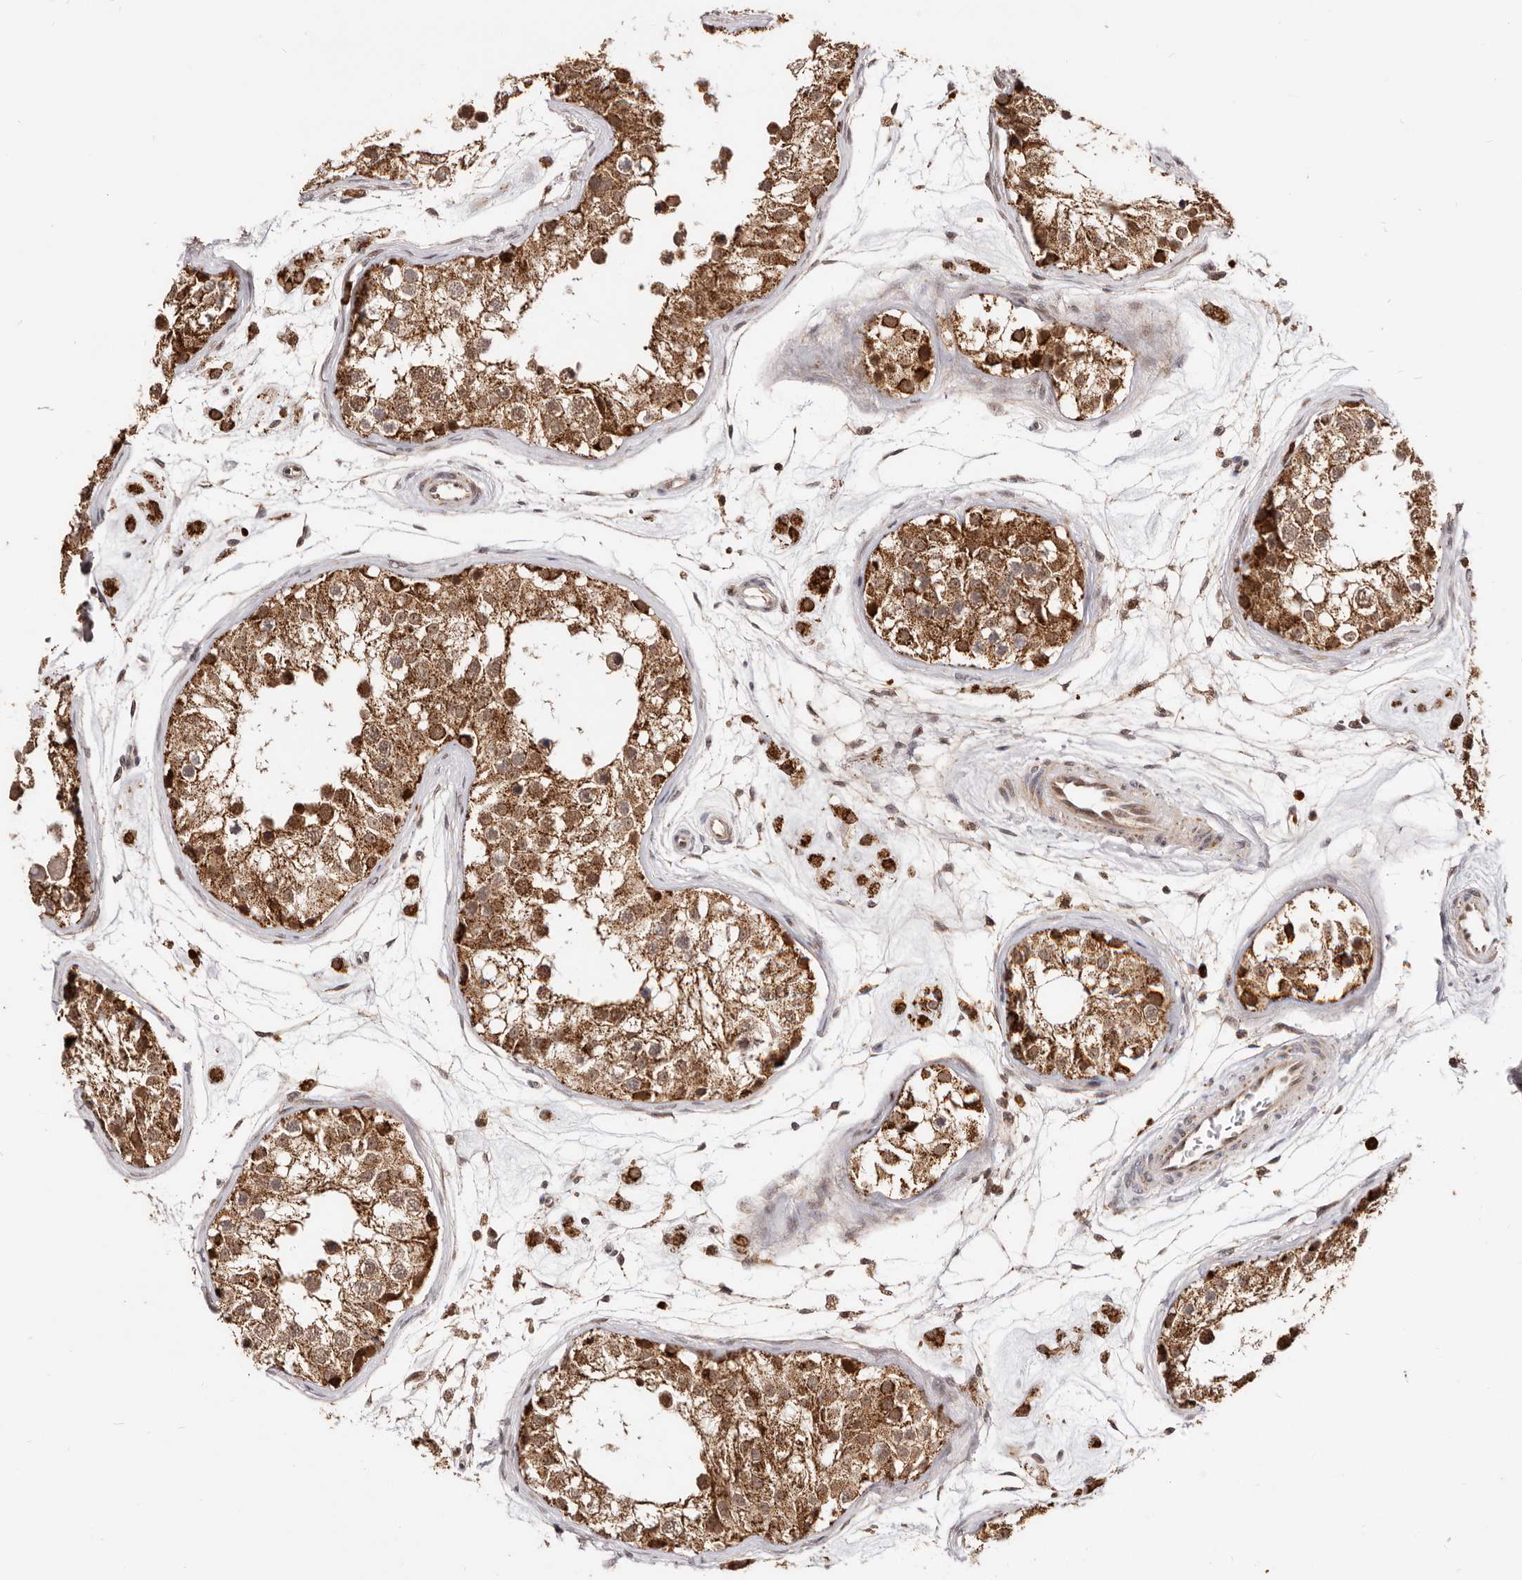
{"staining": {"intensity": "strong", "quantity": ">75%", "location": "cytoplasmic/membranous,nuclear"}, "tissue": "testis", "cell_type": "Cells in seminiferous ducts", "image_type": "normal", "snomed": [{"axis": "morphology", "description": "Normal tissue, NOS"}, {"axis": "morphology", "description": "Adenocarcinoma, metastatic, NOS"}, {"axis": "topography", "description": "Testis"}], "caption": "This is a micrograph of immunohistochemistry (IHC) staining of normal testis, which shows strong positivity in the cytoplasmic/membranous,nuclear of cells in seminiferous ducts.", "gene": "SEC14L1", "patient": {"sex": "male", "age": 26}}